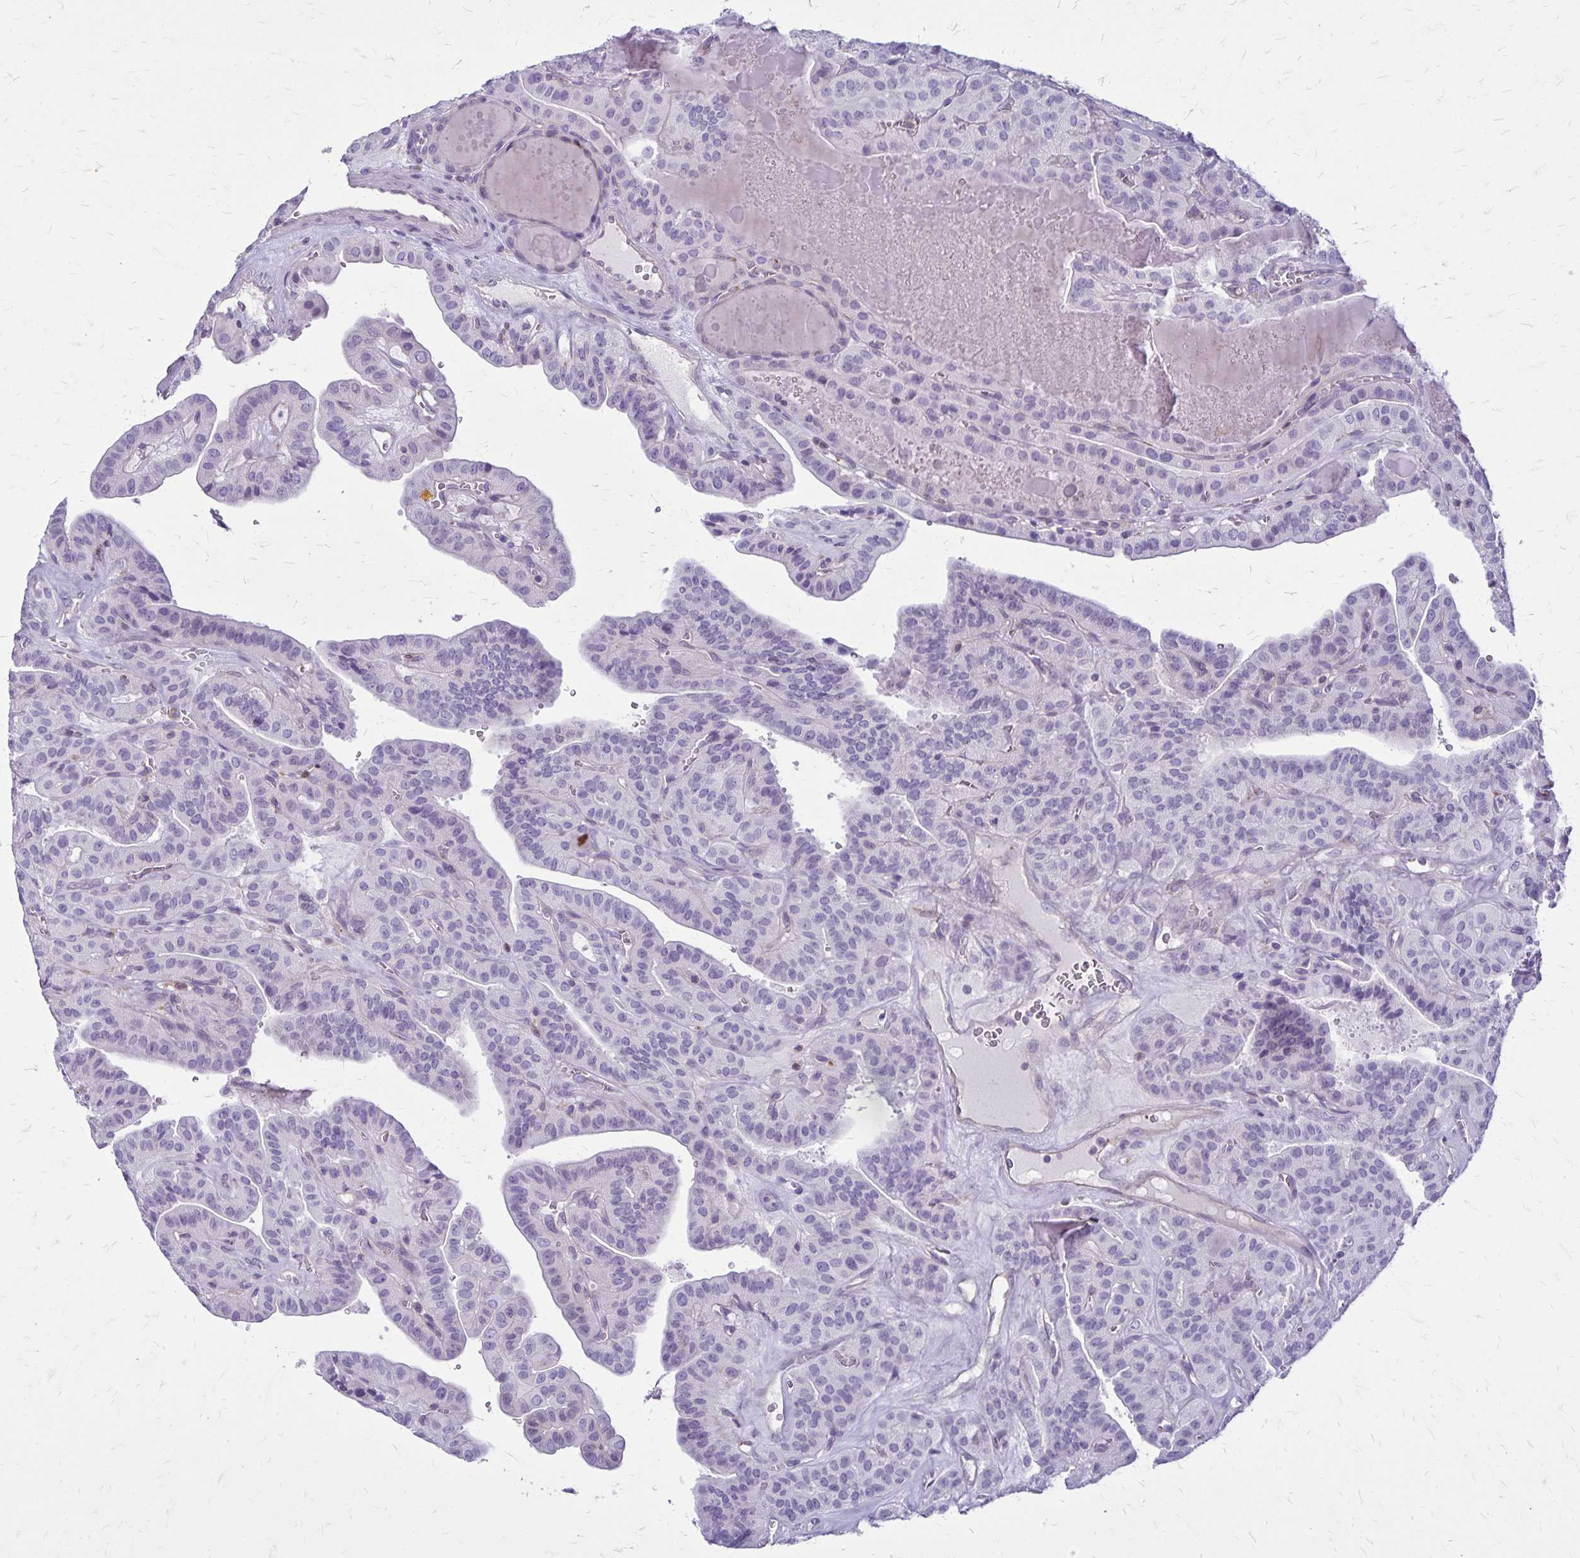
{"staining": {"intensity": "negative", "quantity": "none", "location": "none"}, "tissue": "thyroid cancer", "cell_type": "Tumor cells", "image_type": "cancer", "snomed": [{"axis": "morphology", "description": "Papillary adenocarcinoma, NOS"}, {"axis": "topography", "description": "Thyroid gland"}], "caption": "DAB (3,3'-diaminobenzidine) immunohistochemical staining of thyroid cancer (papillary adenocarcinoma) displays no significant staining in tumor cells. (DAB immunohistochemistry visualized using brightfield microscopy, high magnification).", "gene": "GP9", "patient": {"sex": "male", "age": 52}}